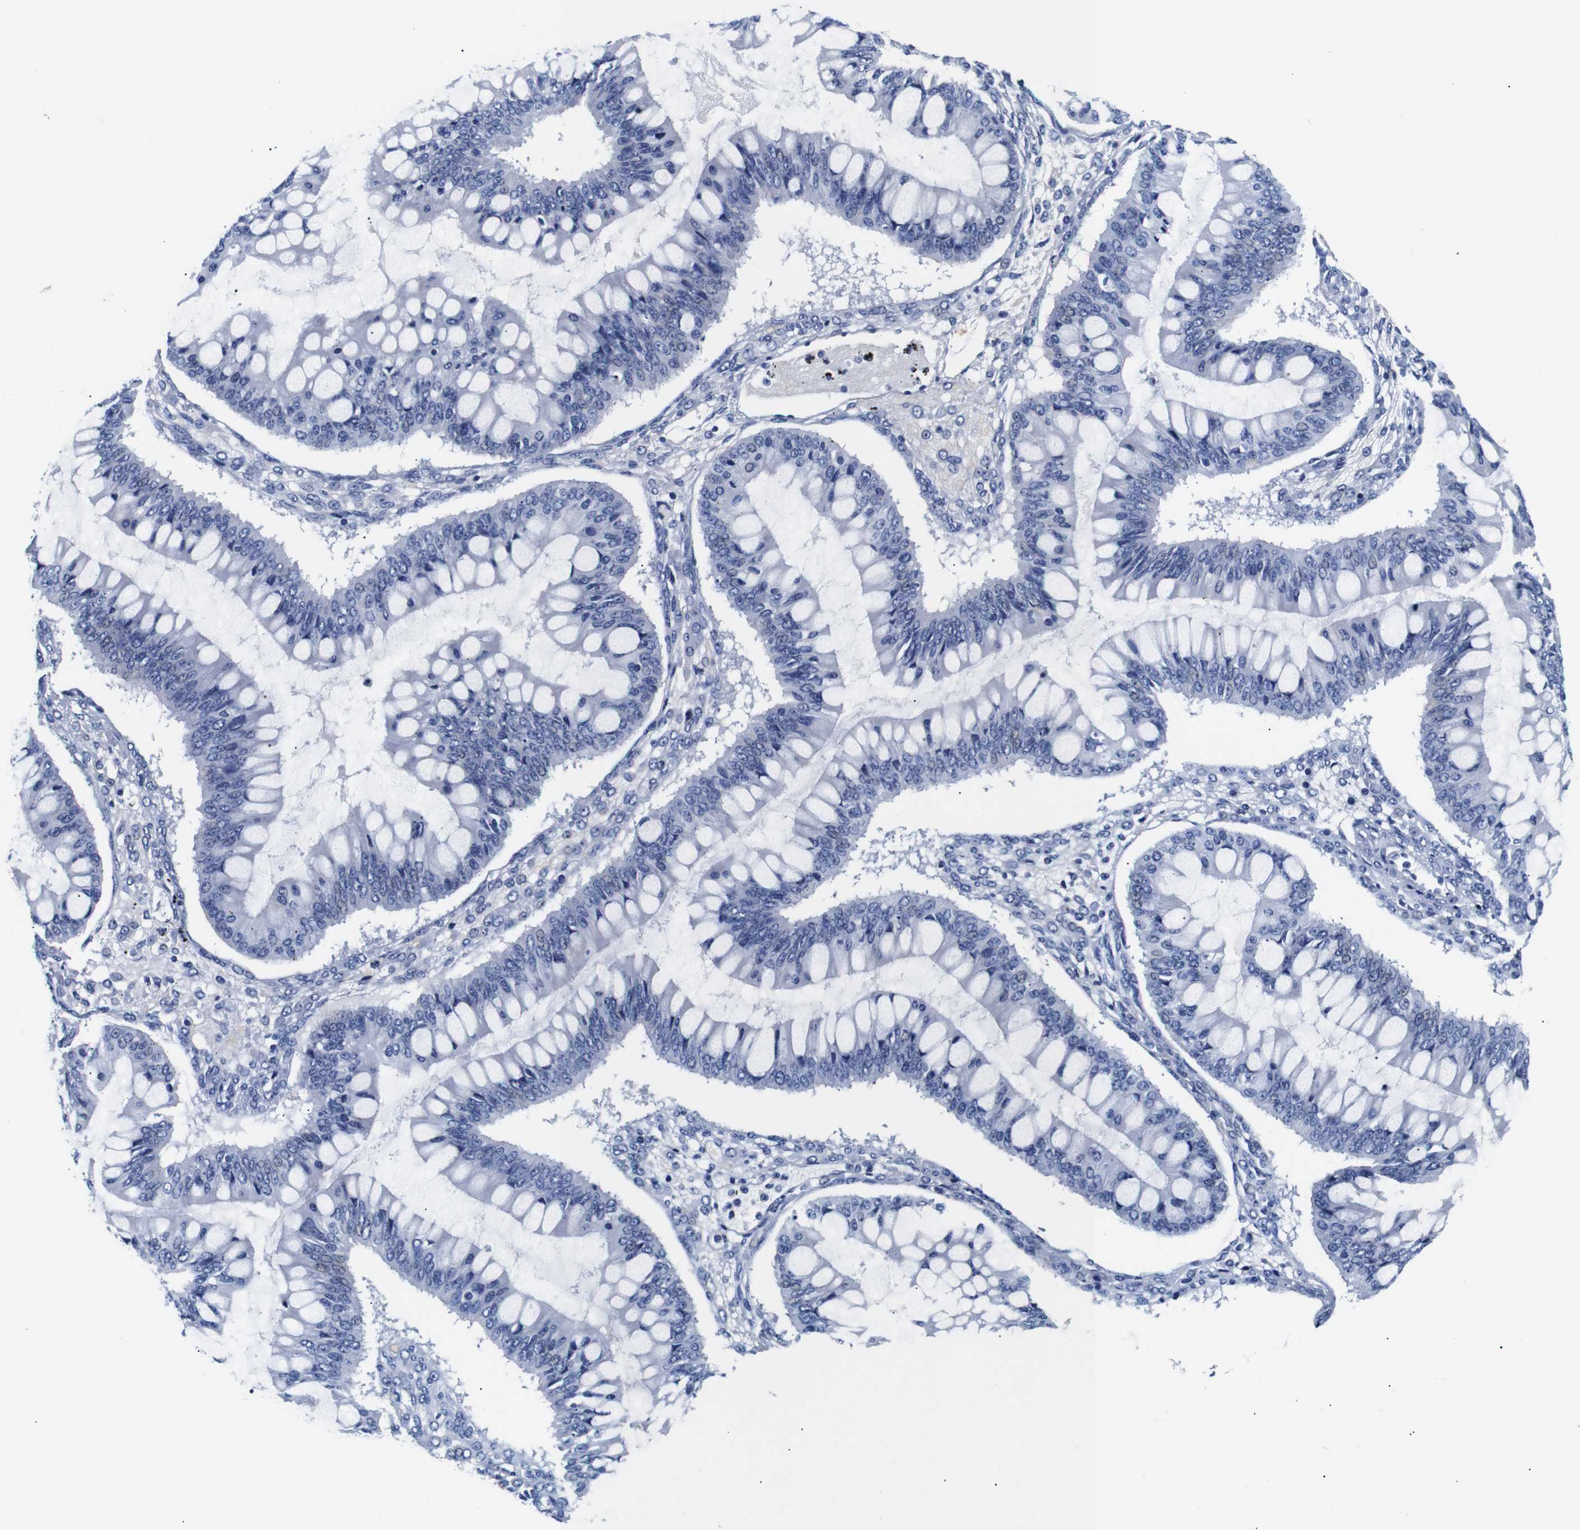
{"staining": {"intensity": "negative", "quantity": "none", "location": "none"}, "tissue": "ovarian cancer", "cell_type": "Tumor cells", "image_type": "cancer", "snomed": [{"axis": "morphology", "description": "Cystadenocarcinoma, mucinous, NOS"}, {"axis": "topography", "description": "Ovary"}], "caption": "IHC of human ovarian cancer (mucinous cystadenocarcinoma) reveals no expression in tumor cells.", "gene": "GAP43", "patient": {"sex": "female", "age": 73}}